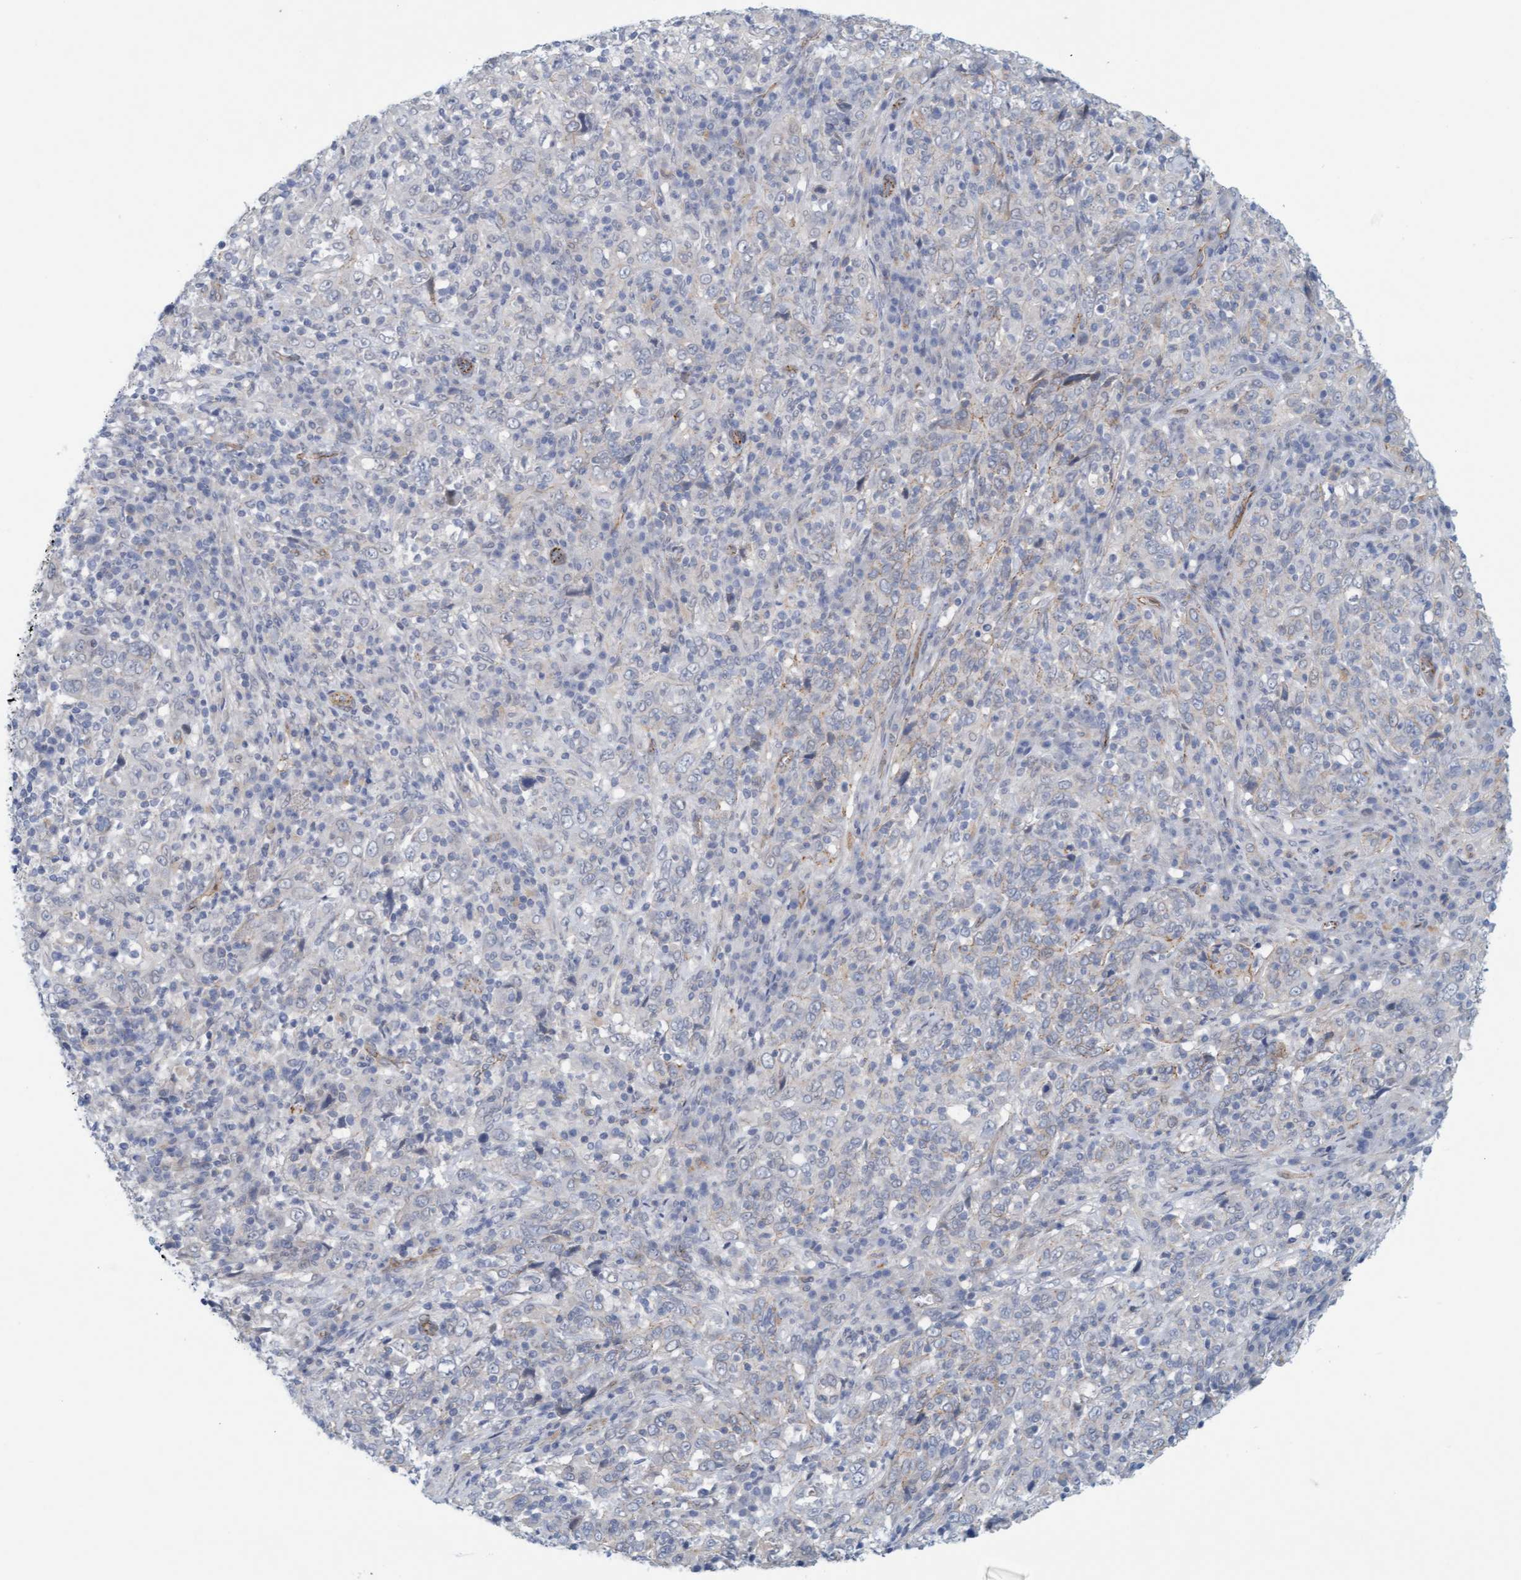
{"staining": {"intensity": "negative", "quantity": "none", "location": "none"}, "tissue": "cervical cancer", "cell_type": "Tumor cells", "image_type": "cancer", "snomed": [{"axis": "morphology", "description": "Squamous cell carcinoma, NOS"}, {"axis": "topography", "description": "Cervix"}], "caption": "Tumor cells show no significant expression in cervical cancer (squamous cell carcinoma). Nuclei are stained in blue.", "gene": "KRBA2", "patient": {"sex": "female", "age": 46}}